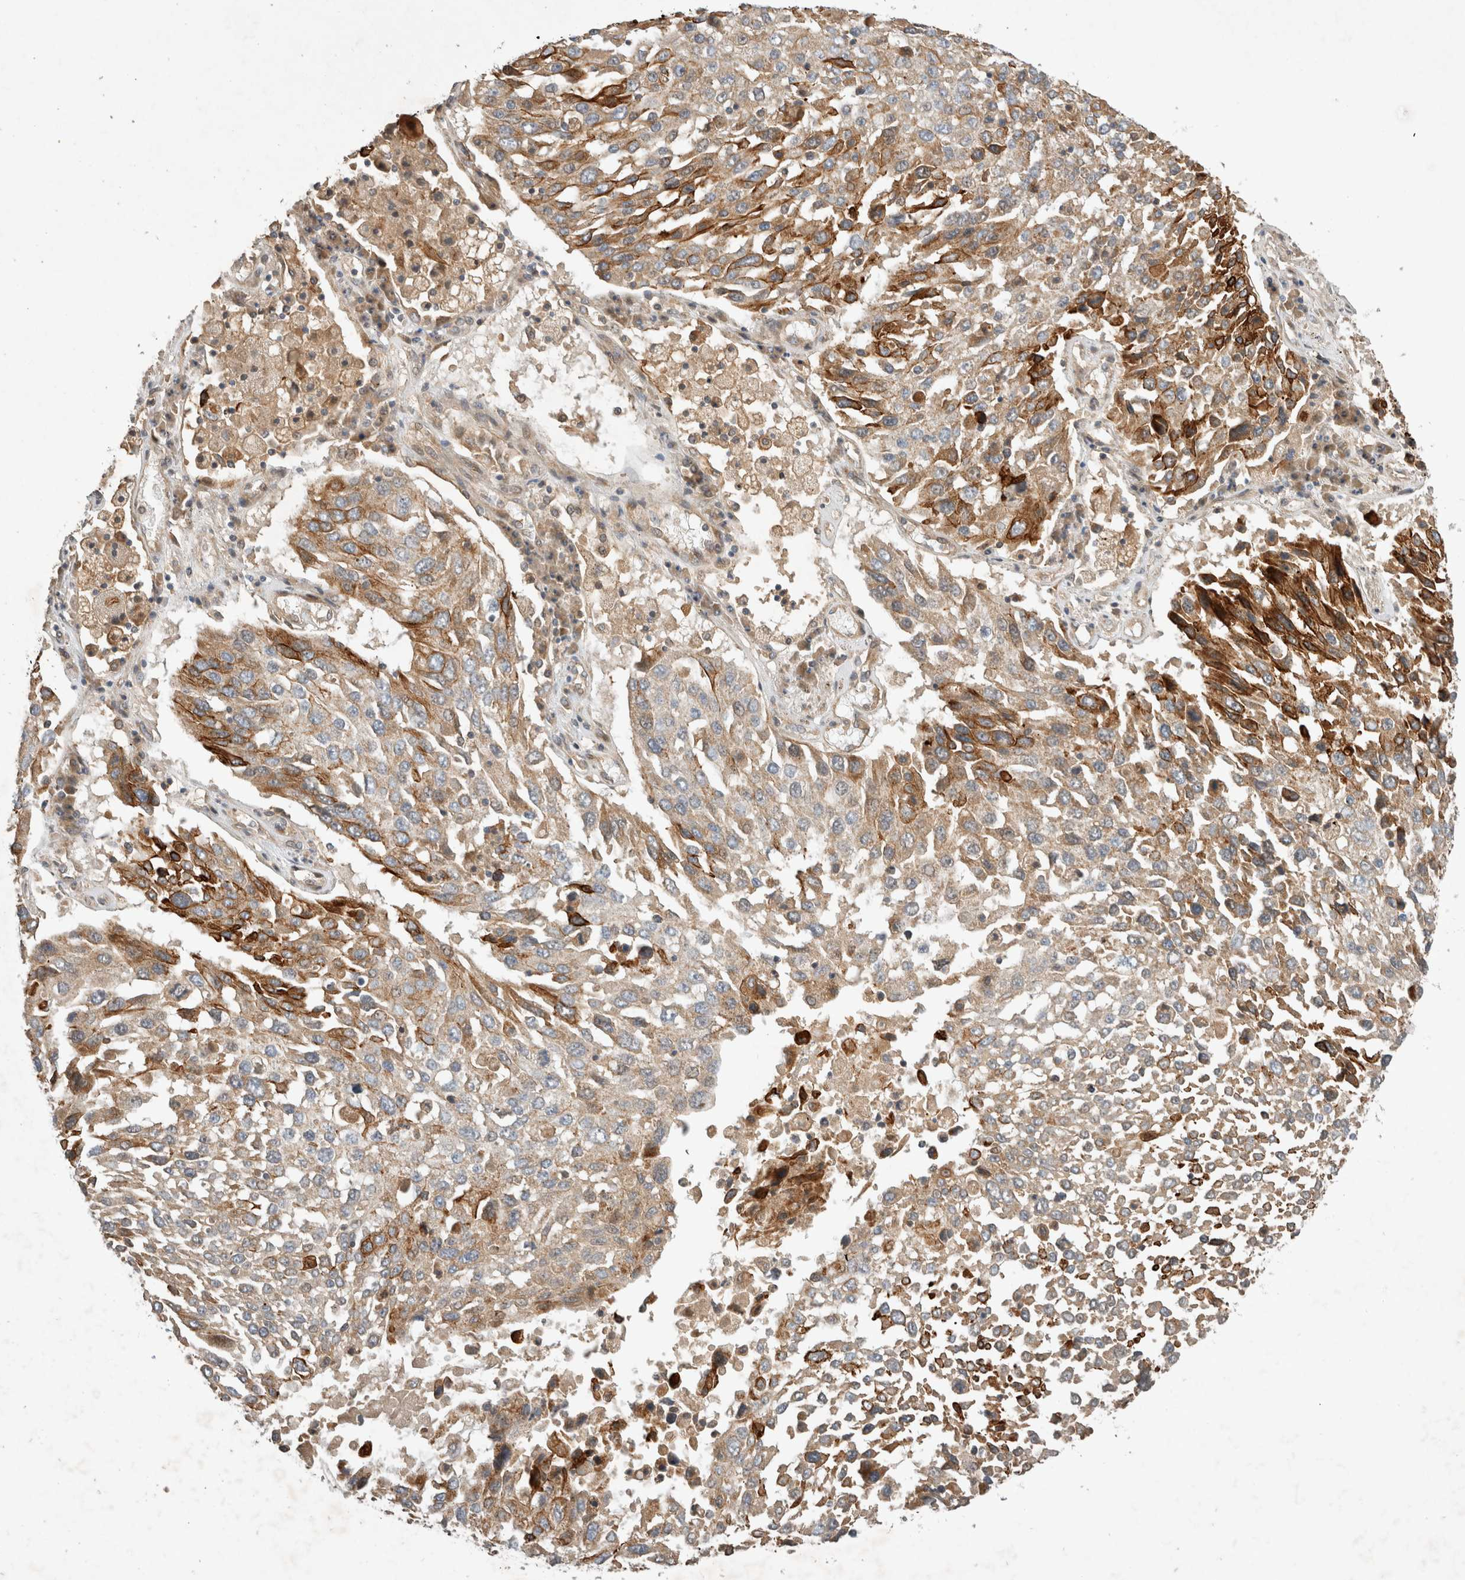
{"staining": {"intensity": "moderate", "quantity": ">75%", "location": "cytoplasmic/membranous"}, "tissue": "lung cancer", "cell_type": "Tumor cells", "image_type": "cancer", "snomed": [{"axis": "morphology", "description": "Squamous cell carcinoma, NOS"}, {"axis": "topography", "description": "Lung"}], "caption": "A brown stain labels moderate cytoplasmic/membranous positivity of a protein in lung squamous cell carcinoma tumor cells. Ihc stains the protein of interest in brown and the nuclei are stained blue.", "gene": "ARMC9", "patient": {"sex": "male", "age": 65}}